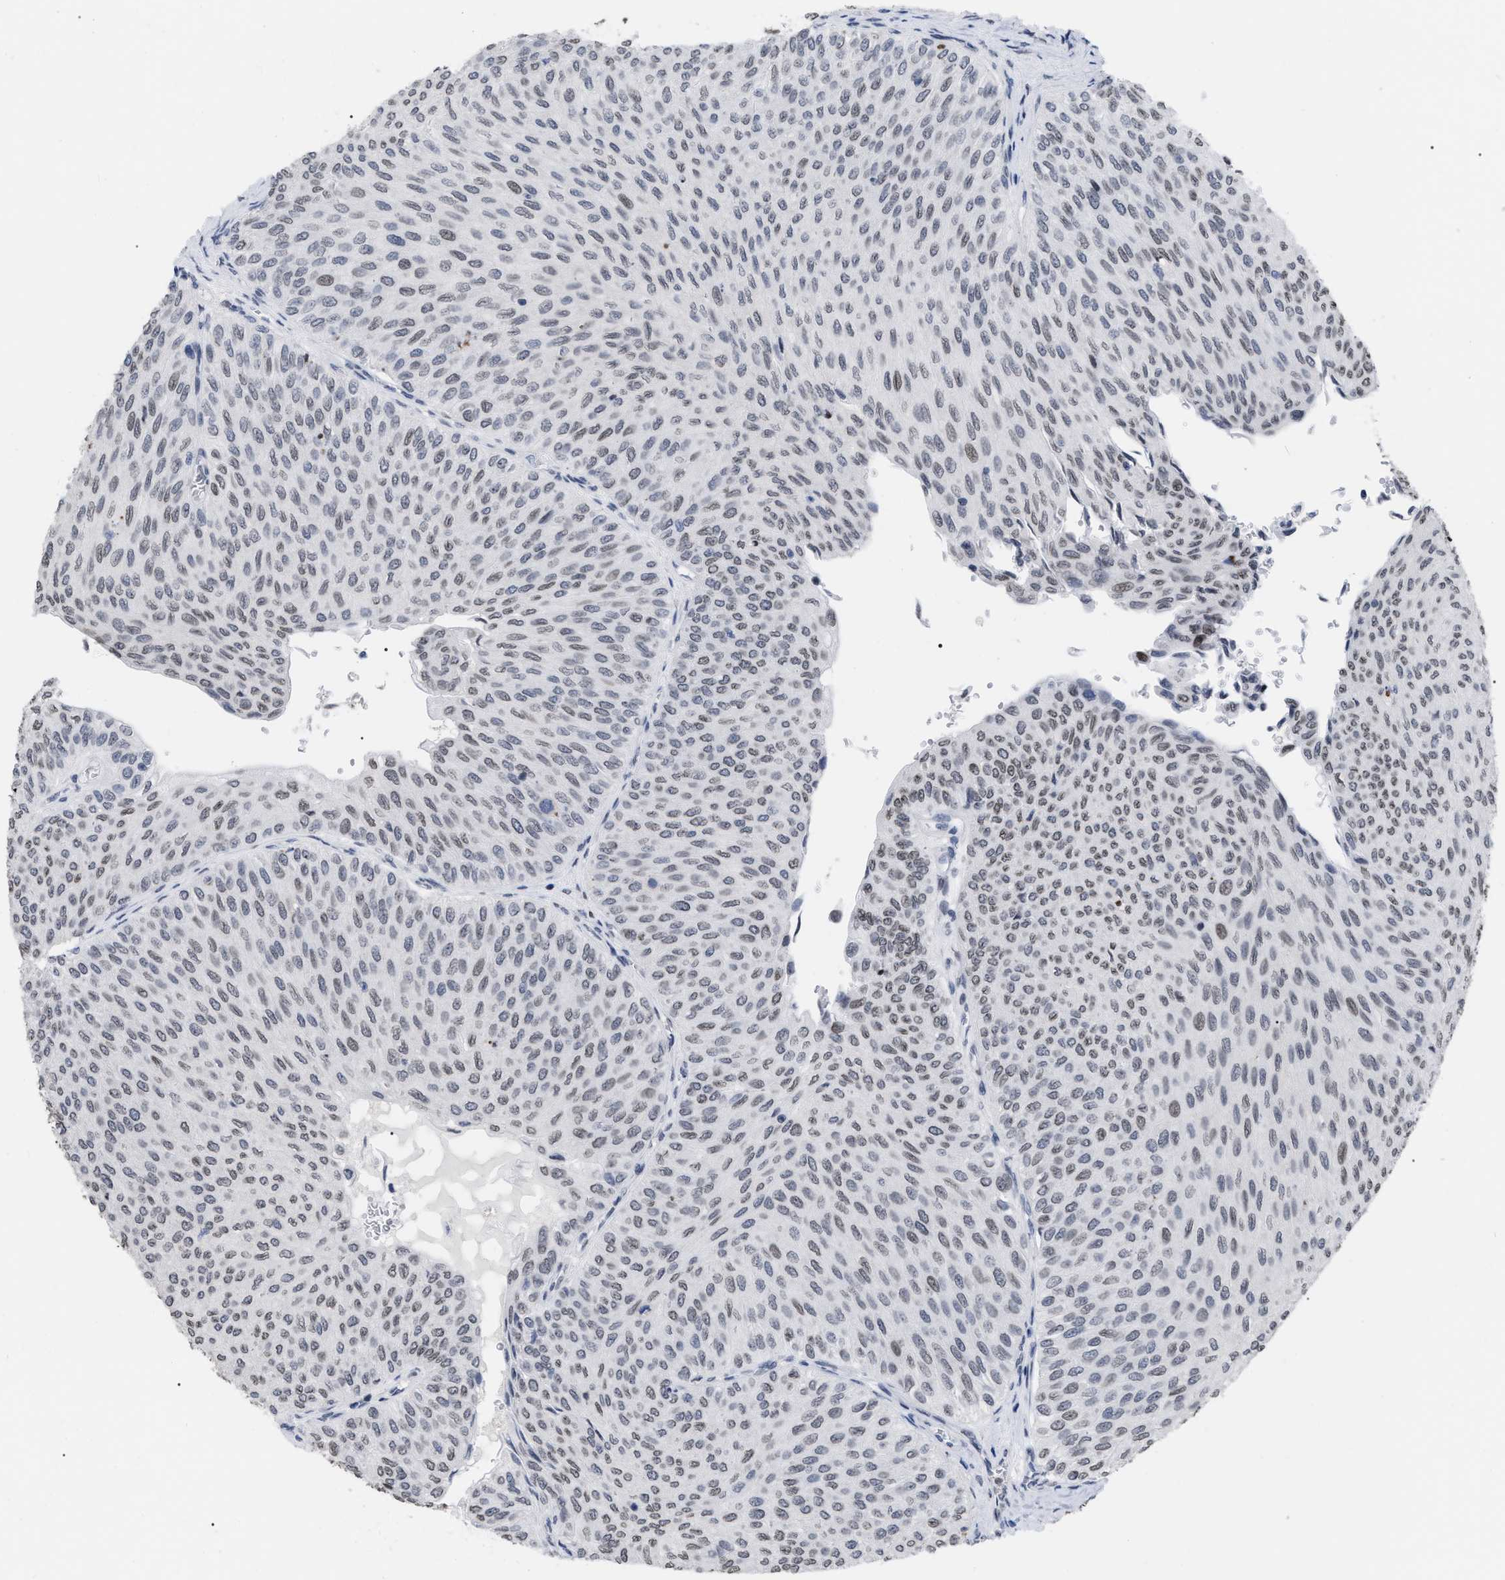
{"staining": {"intensity": "weak", "quantity": "25%-75%", "location": "nuclear"}, "tissue": "urothelial cancer", "cell_type": "Tumor cells", "image_type": "cancer", "snomed": [{"axis": "morphology", "description": "Urothelial carcinoma, Low grade"}, {"axis": "topography", "description": "Urinary bladder"}], "caption": "Urothelial cancer stained with immunohistochemistry exhibits weak nuclear staining in about 25%-75% of tumor cells.", "gene": "TPR", "patient": {"sex": "male", "age": 78}}